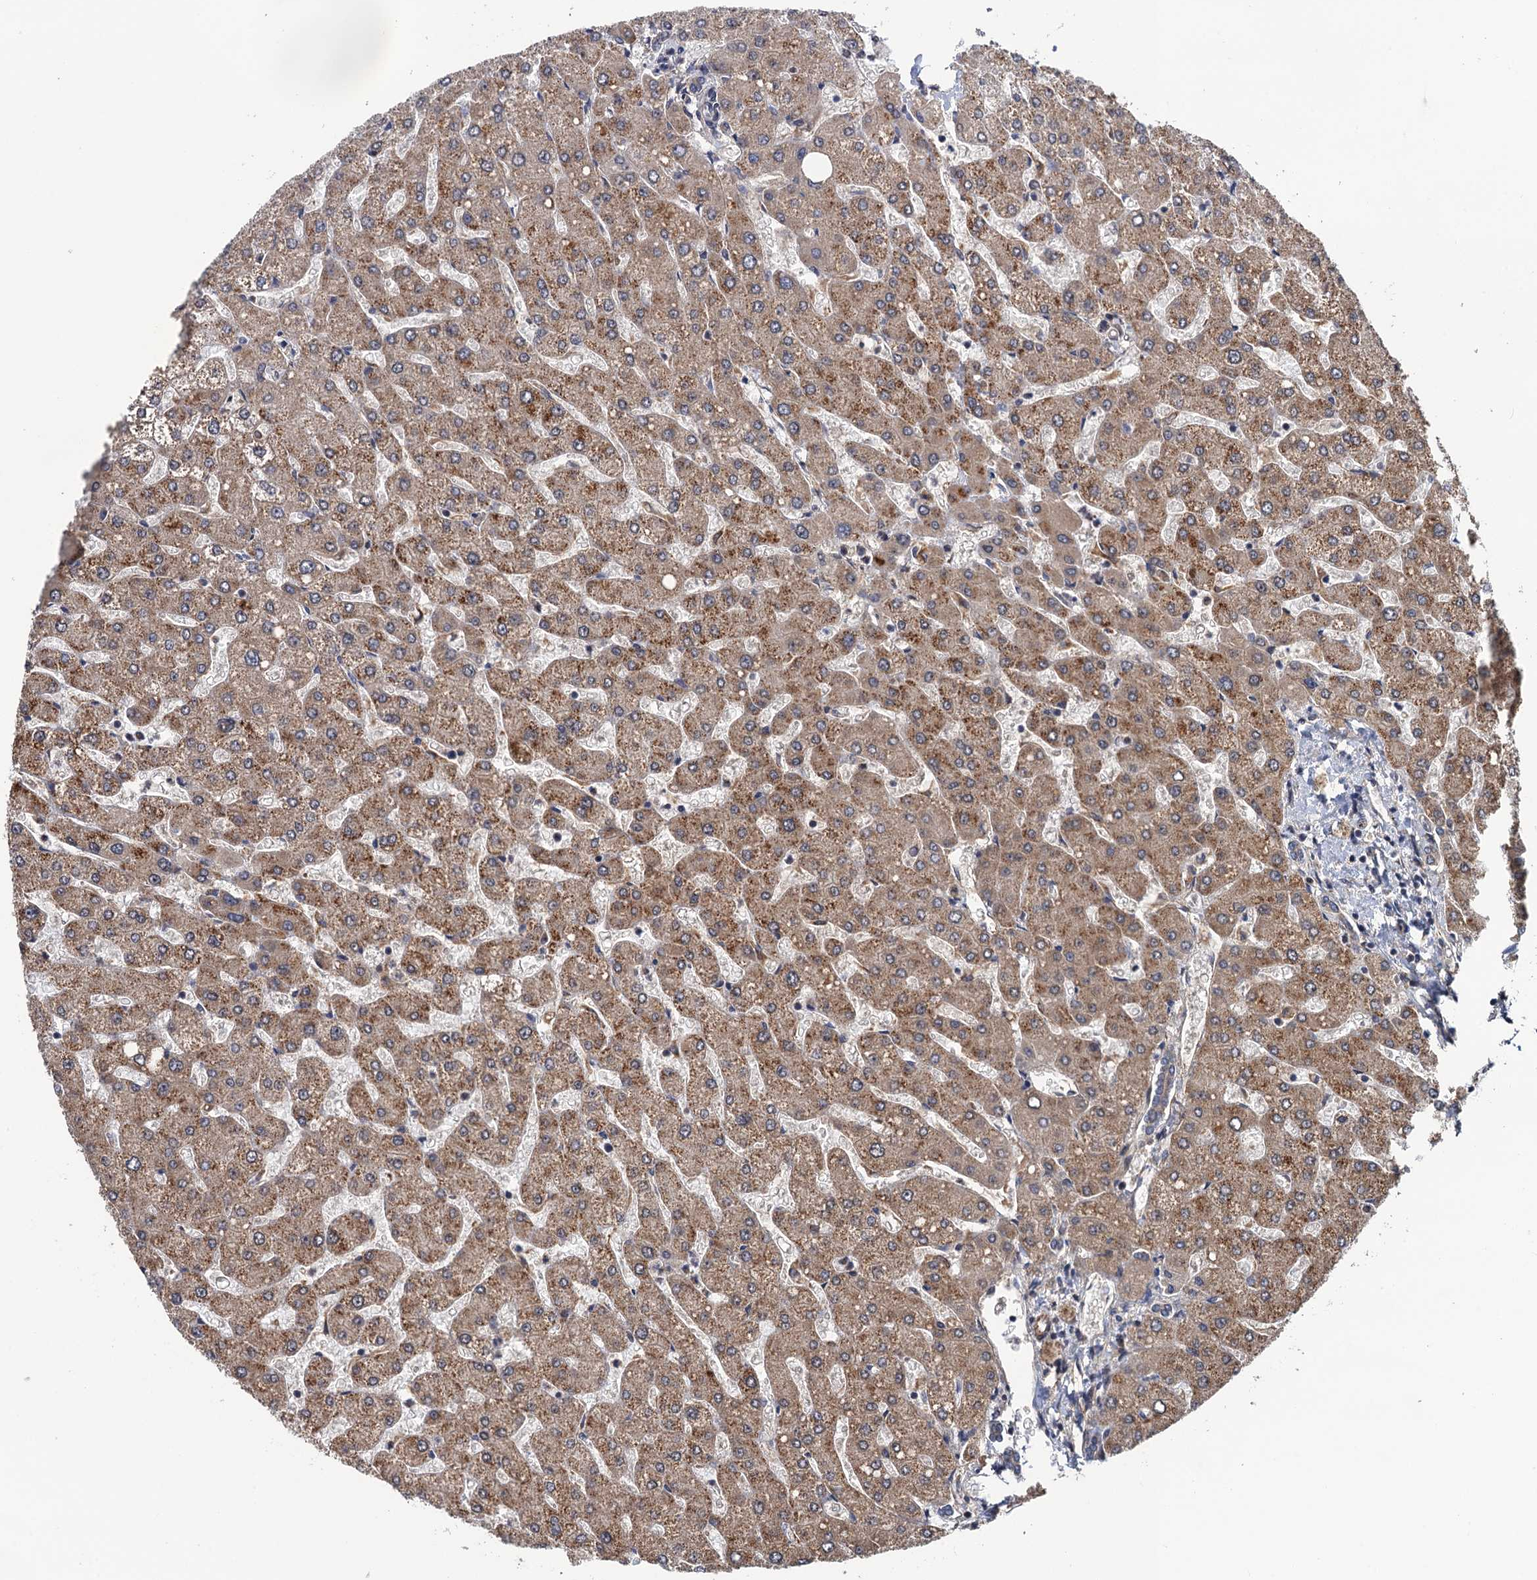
{"staining": {"intensity": "negative", "quantity": "none", "location": "none"}, "tissue": "liver", "cell_type": "Cholangiocytes", "image_type": "normal", "snomed": [{"axis": "morphology", "description": "Normal tissue, NOS"}, {"axis": "topography", "description": "Liver"}], "caption": "Unremarkable liver was stained to show a protein in brown. There is no significant expression in cholangiocytes. (DAB (3,3'-diaminobenzidine) immunohistochemistry with hematoxylin counter stain).", "gene": "FSIP1", "patient": {"sex": "male", "age": 55}}